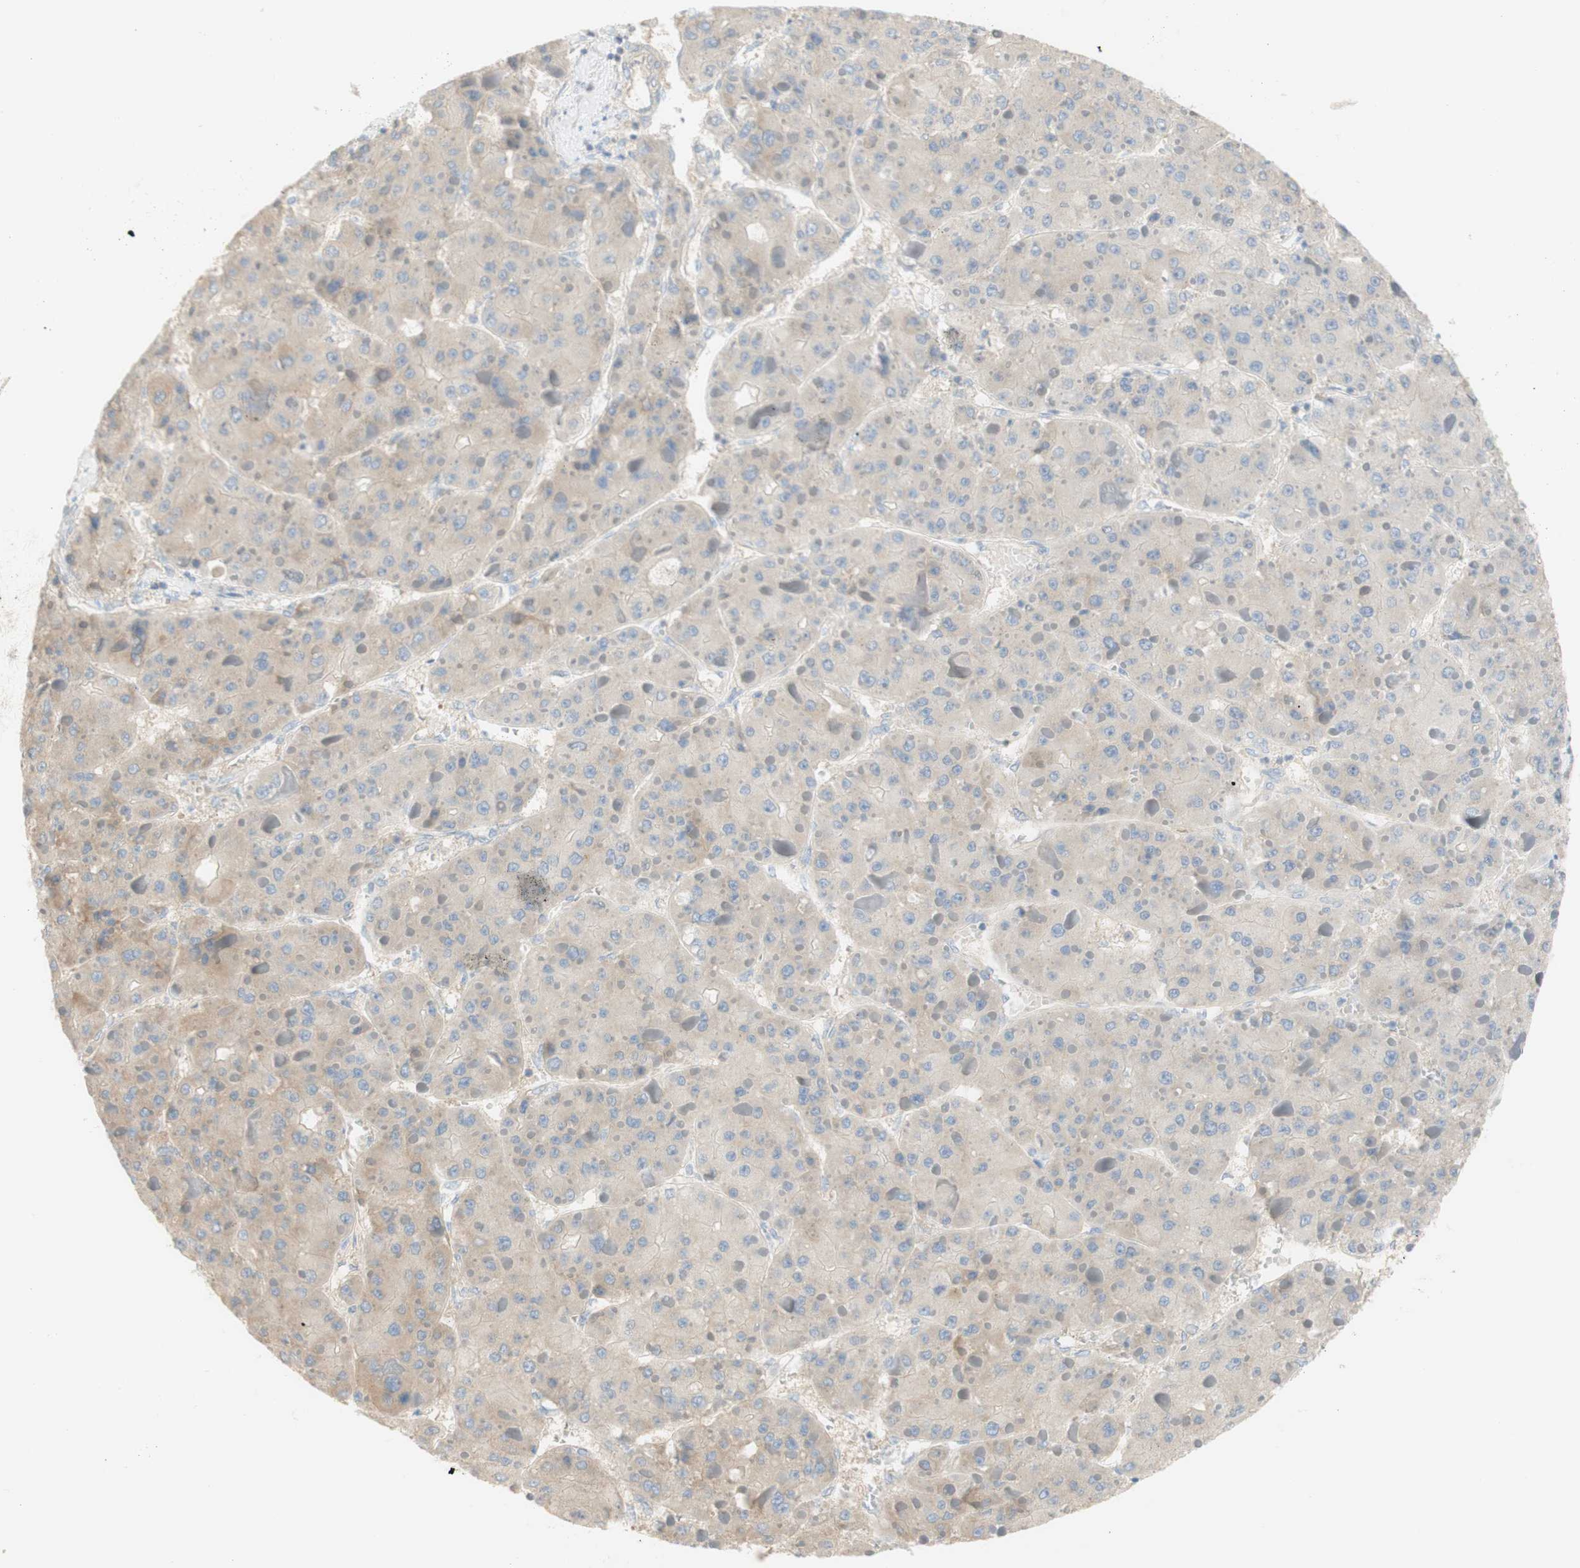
{"staining": {"intensity": "weak", "quantity": ">75%", "location": "cytoplasmic/membranous"}, "tissue": "liver cancer", "cell_type": "Tumor cells", "image_type": "cancer", "snomed": [{"axis": "morphology", "description": "Carcinoma, Hepatocellular, NOS"}, {"axis": "topography", "description": "Liver"}], "caption": "Protein expression analysis of human liver cancer (hepatocellular carcinoma) reveals weak cytoplasmic/membranous positivity in approximately >75% of tumor cells.", "gene": "ATP2B1", "patient": {"sex": "female", "age": 73}}